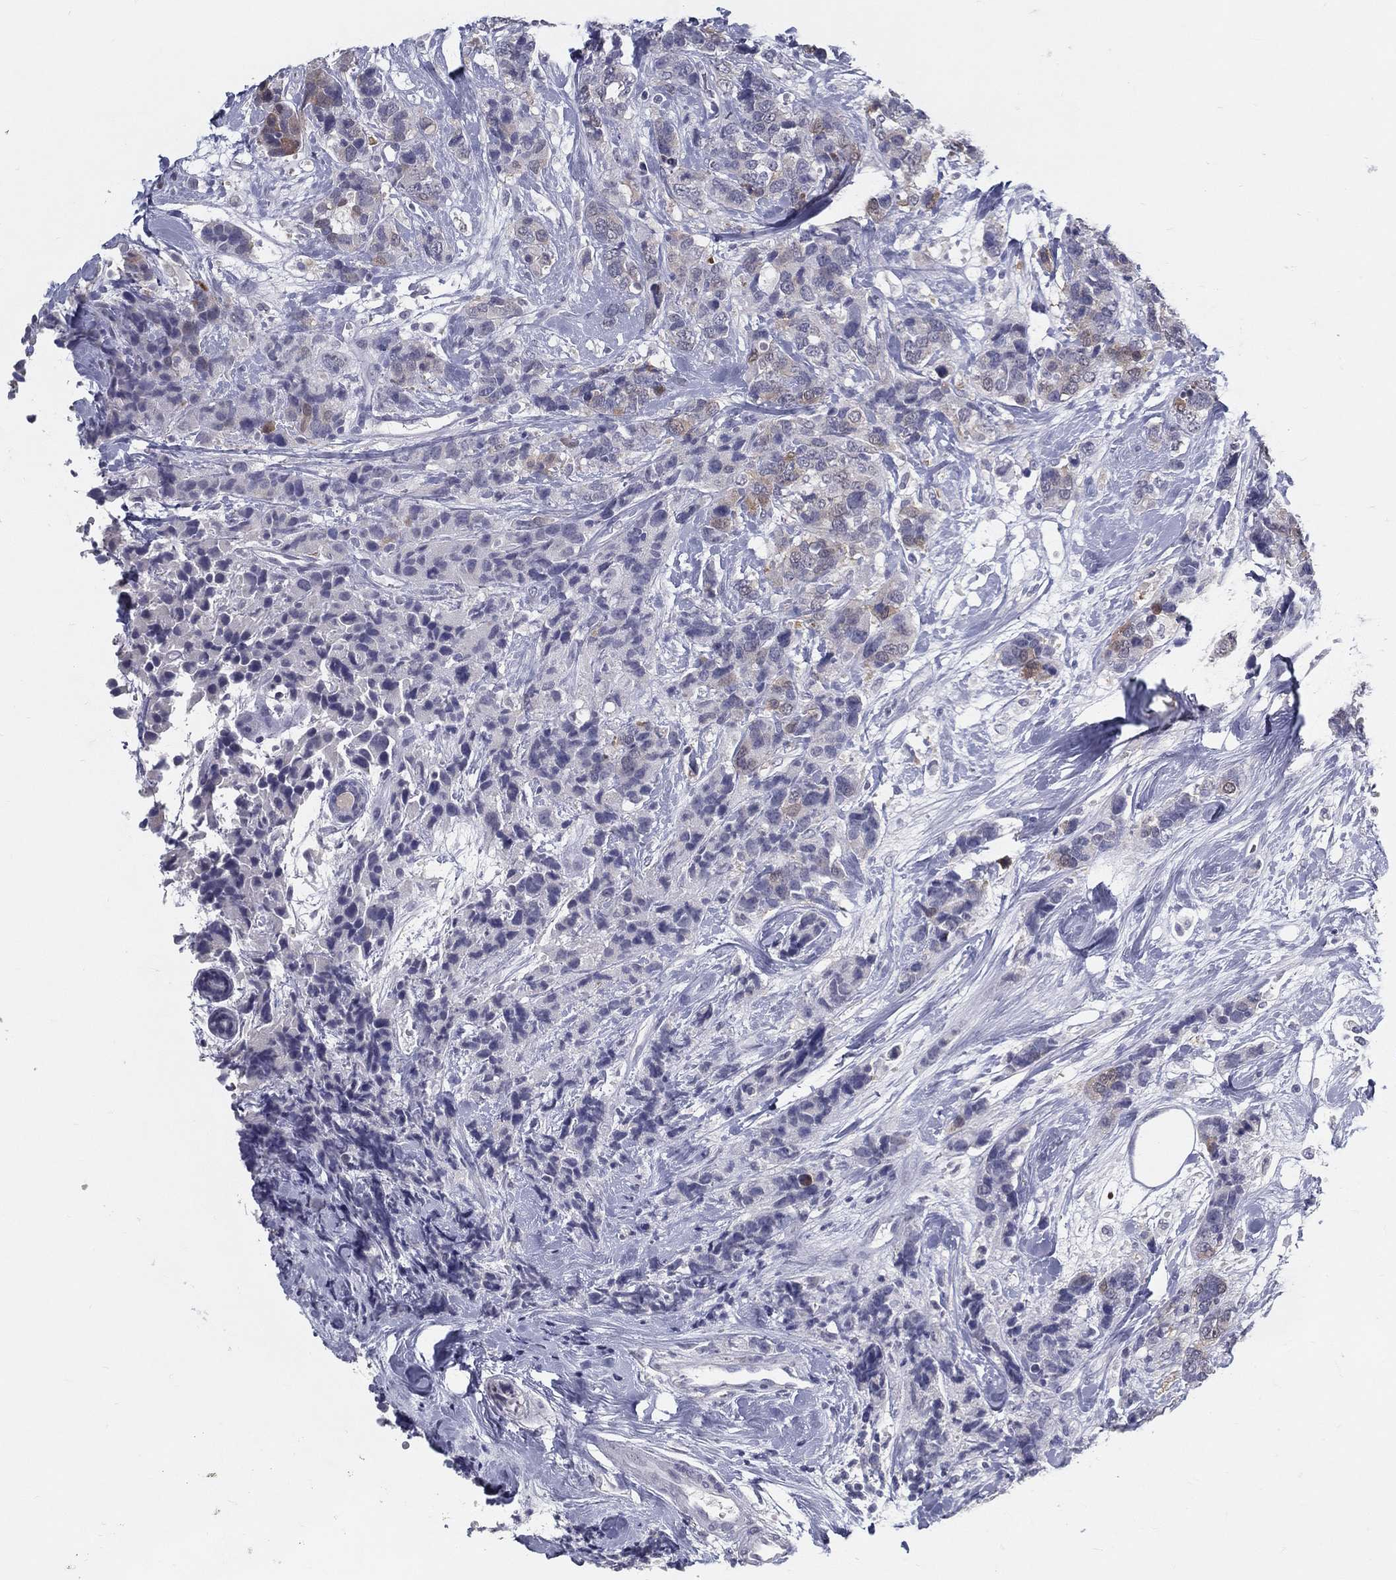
{"staining": {"intensity": "weak", "quantity": "<25%", "location": "cytoplasmic/membranous"}, "tissue": "breast cancer", "cell_type": "Tumor cells", "image_type": "cancer", "snomed": [{"axis": "morphology", "description": "Lobular carcinoma"}, {"axis": "topography", "description": "Breast"}], "caption": "An IHC histopathology image of breast cancer is shown. There is no staining in tumor cells of breast cancer.", "gene": "ACE2", "patient": {"sex": "female", "age": 59}}